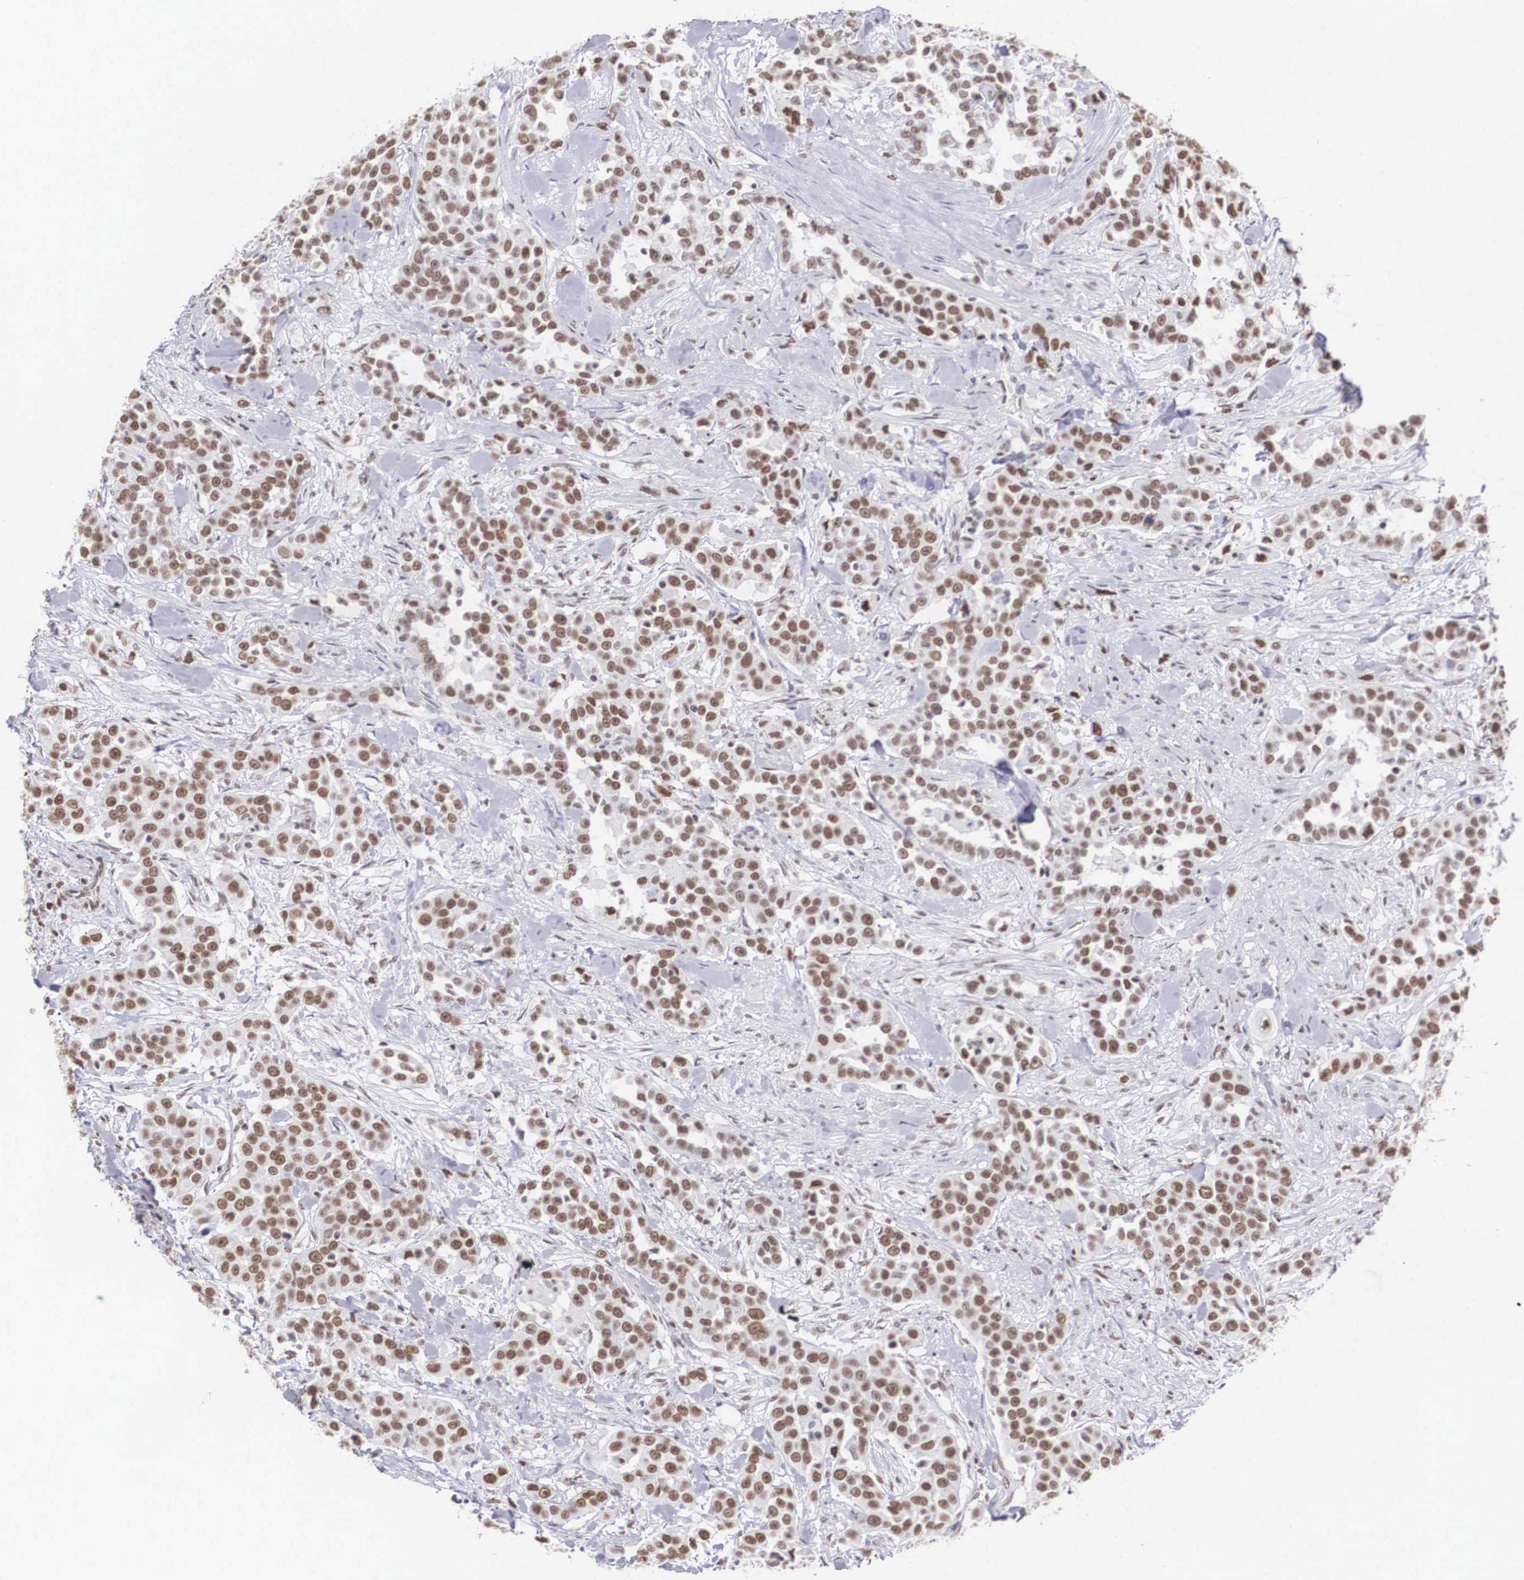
{"staining": {"intensity": "moderate", "quantity": ">75%", "location": "nuclear"}, "tissue": "urothelial cancer", "cell_type": "Tumor cells", "image_type": "cancer", "snomed": [{"axis": "morphology", "description": "Urothelial carcinoma, High grade"}, {"axis": "topography", "description": "Urinary bladder"}], "caption": "An immunohistochemistry photomicrograph of tumor tissue is shown. Protein staining in brown labels moderate nuclear positivity in urothelial carcinoma (high-grade) within tumor cells.", "gene": "CSTF2", "patient": {"sex": "female", "age": 80}}